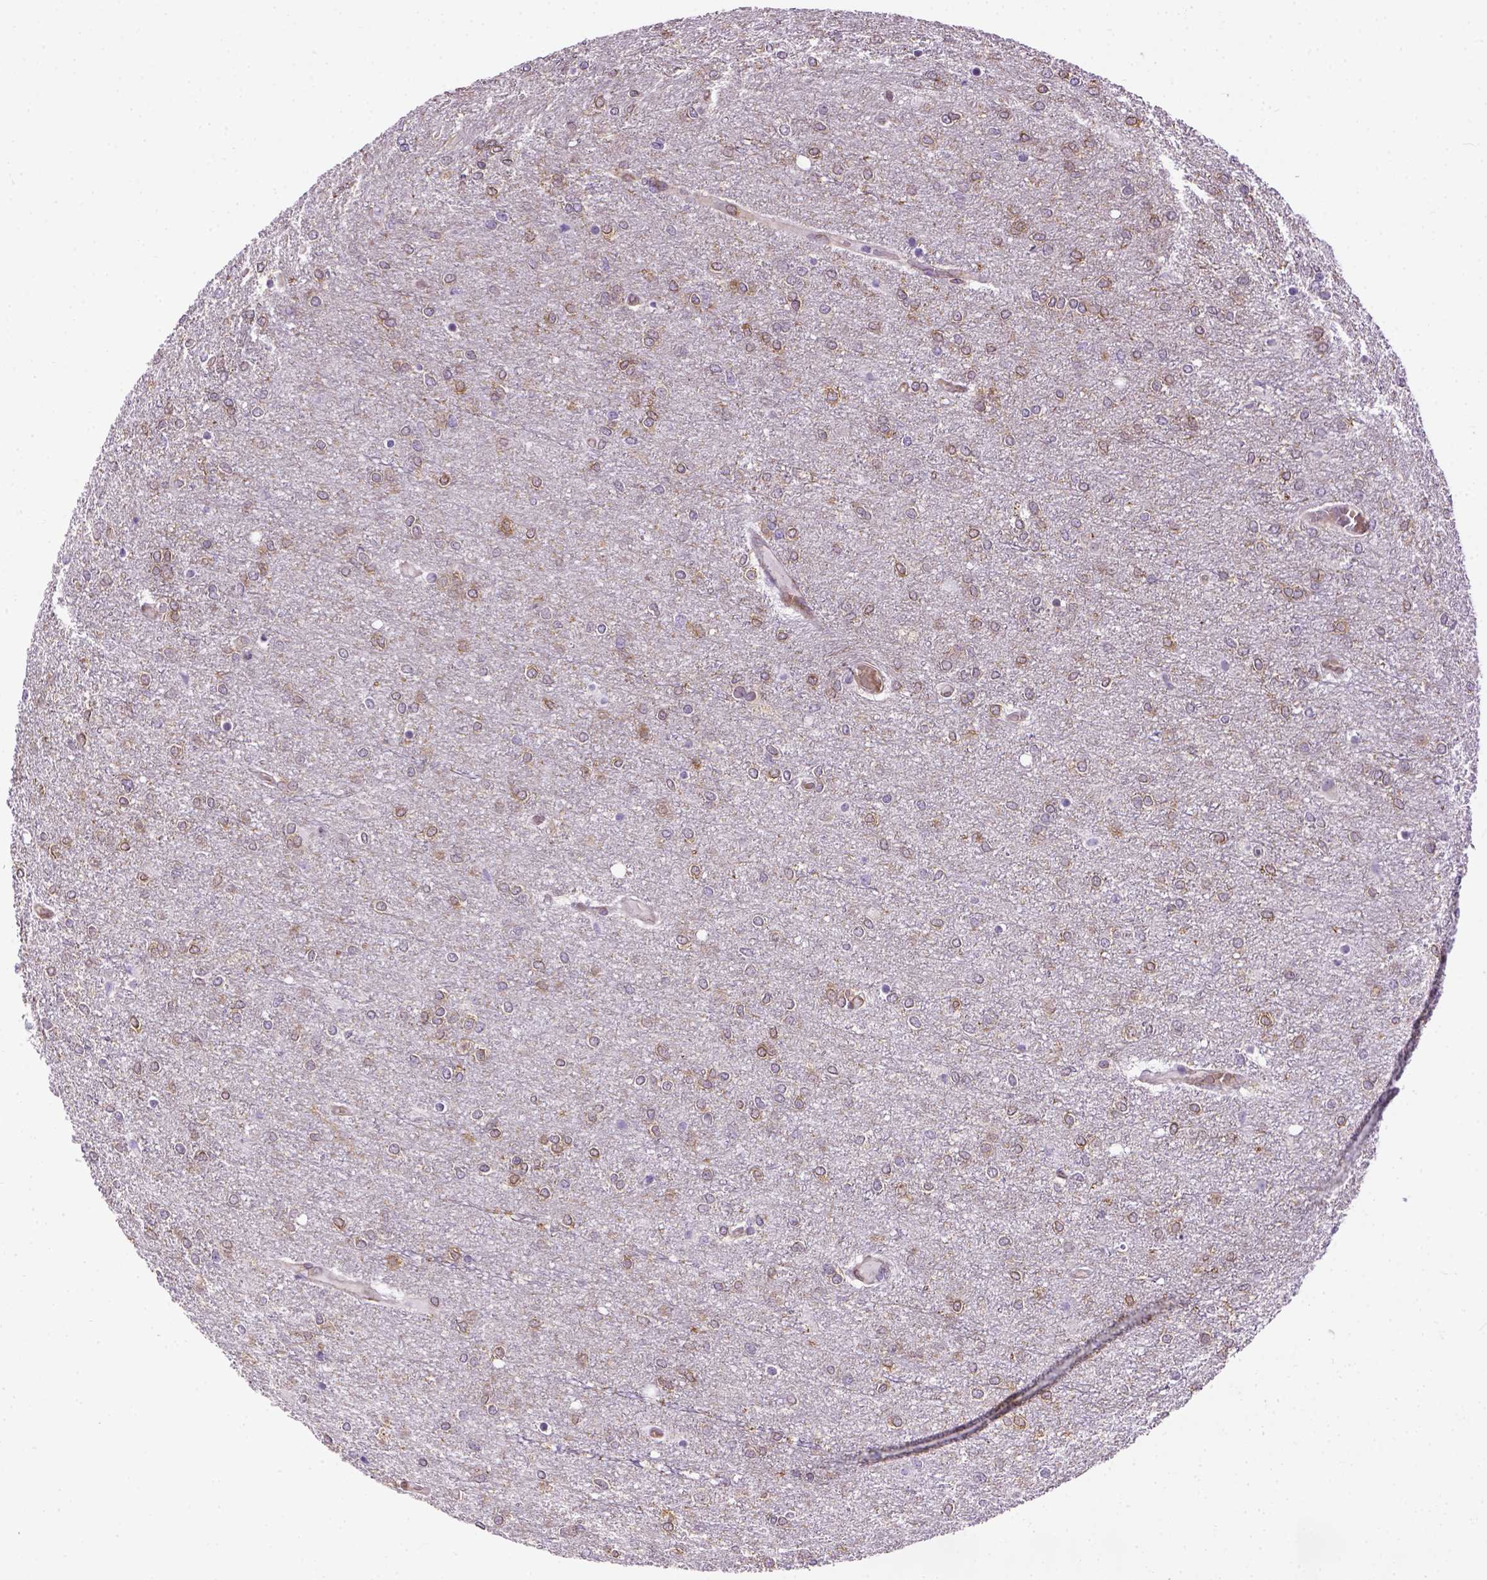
{"staining": {"intensity": "moderate", "quantity": "25%-75%", "location": "cytoplasmic/membranous"}, "tissue": "glioma", "cell_type": "Tumor cells", "image_type": "cancer", "snomed": [{"axis": "morphology", "description": "Glioma, malignant, High grade"}, {"axis": "topography", "description": "Brain"}], "caption": "Human glioma stained for a protein (brown) demonstrates moderate cytoplasmic/membranous positive staining in approximately 25%-75% of tumor cells.", "gene": "KAZN", "patient": {"sex": "female", "age": 61}}